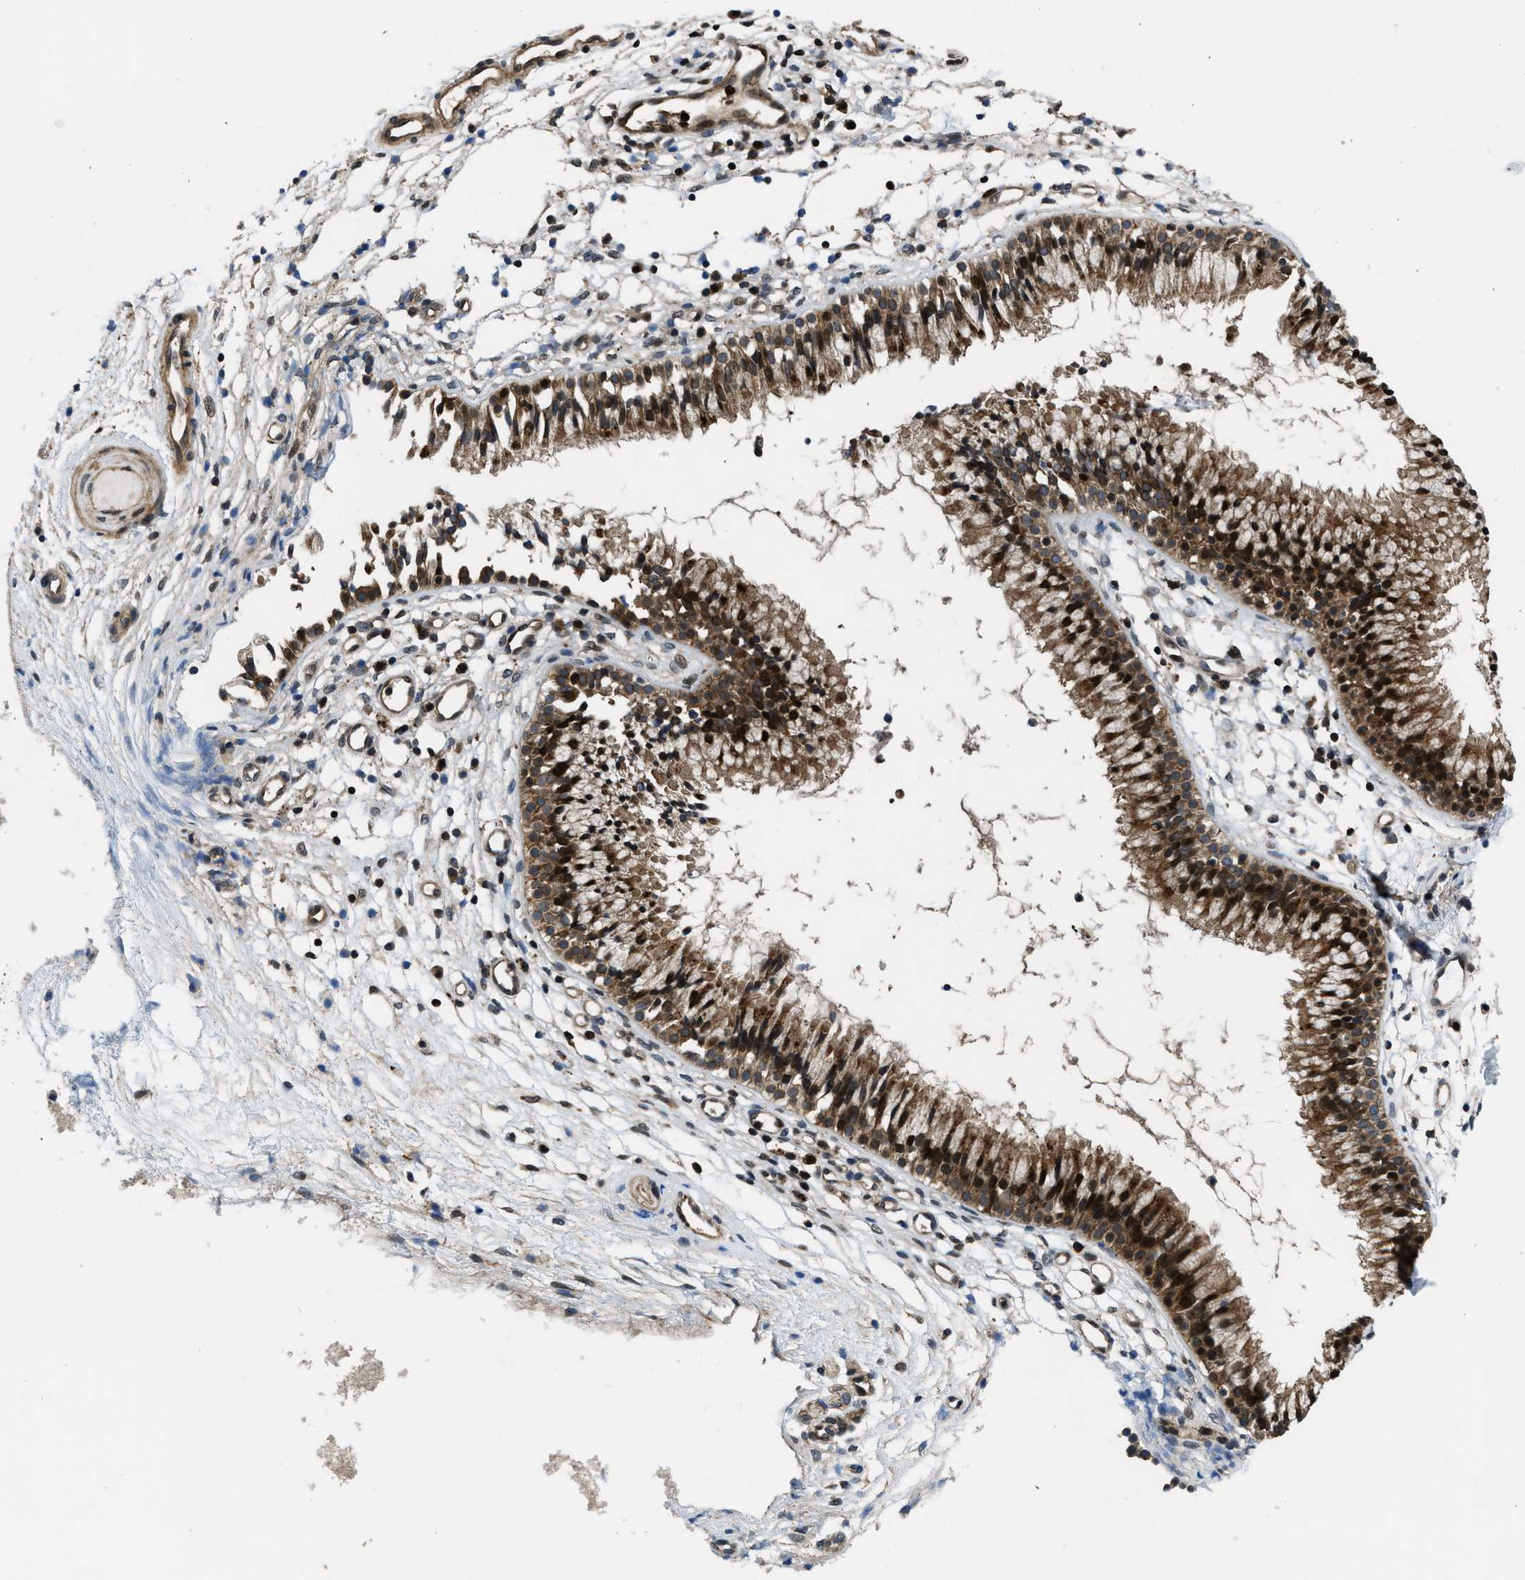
{"staining": {"intensity": "strong", "quantity": ">75%", "location": "cytoplasmic/membranous,nuclear"}, "tissue": "nasopharynx", "cell_type": "Respiratory epithelial cells", "image_type": "normal", "snomed": [{"axis": "morphology", "description": "Normal tissue, NOS"}, {"axis": "topography", "description": "Nasopharynx"}], "caption": "Immunohistochemical staining of unremarkable human nasopharynx shows >75% levels of strong cytoplasmic/membranous,nuclear protein expression in approximately >75% of respiratory epithelial cells. (brown staining indicates protein expression, while blue staining denotes nuclei).", "gene": "CTBS", "patient": {"sex": "male", "age": 21}}